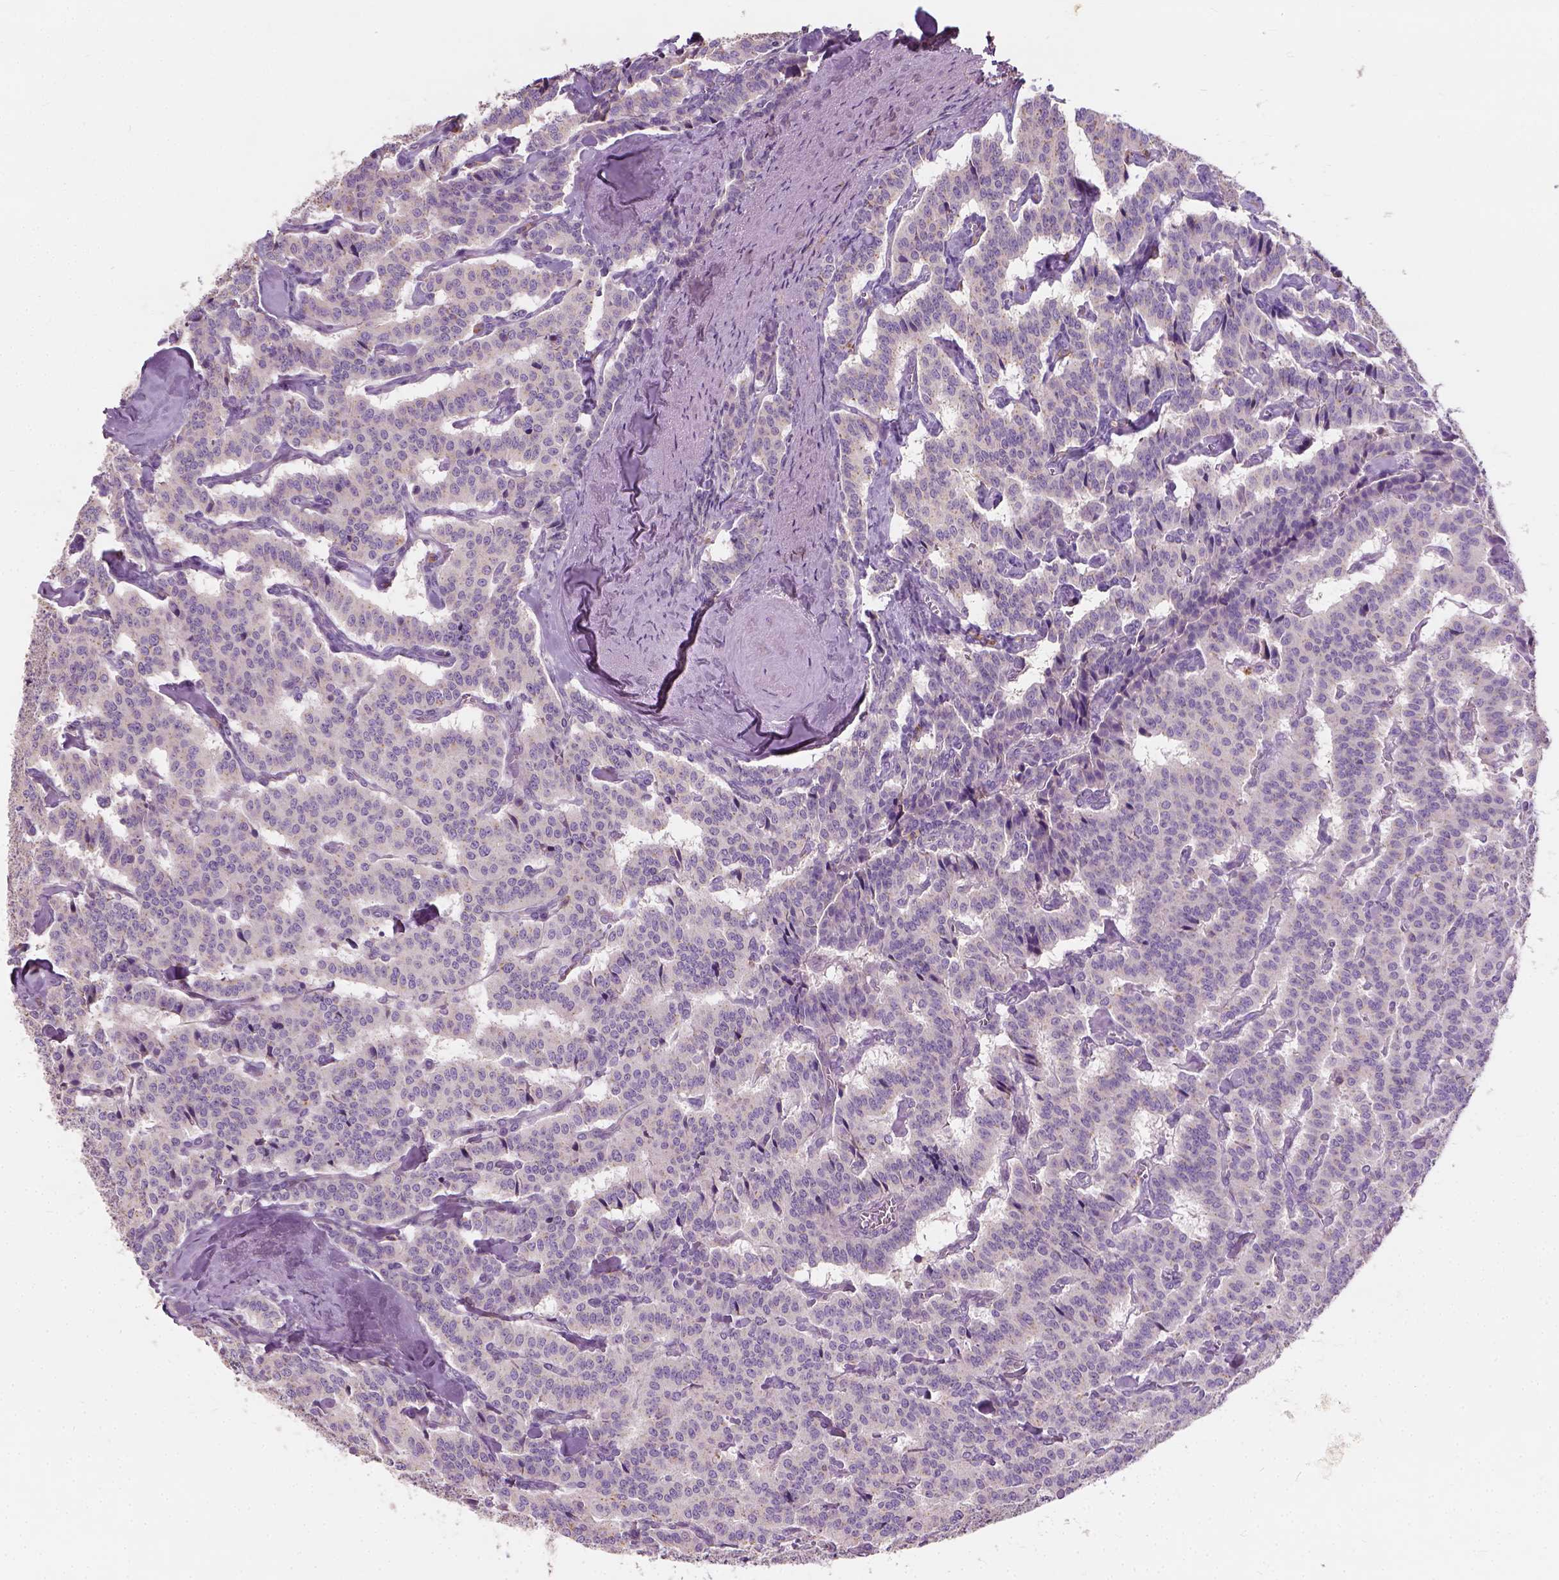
{"staining": {"intensity": "negative", "quantity": "none", "location": "none"}, "tissue": "carcinoid", "cell_type": "Tumor cells", "image_type": "cancer", "snomed": [{"axis": "morphology", "description": "Carcinoid, malignant, NOS"}, {"axis": "topography", "description": "Lung"}], "caption": "A high-resolution micrograph shows immunohistochemistry staining of carcinoid, which exhibits no significant expression in tumor cells.", "gene": "DHCR24", "patient": {"sex": "female", "age": 46}}